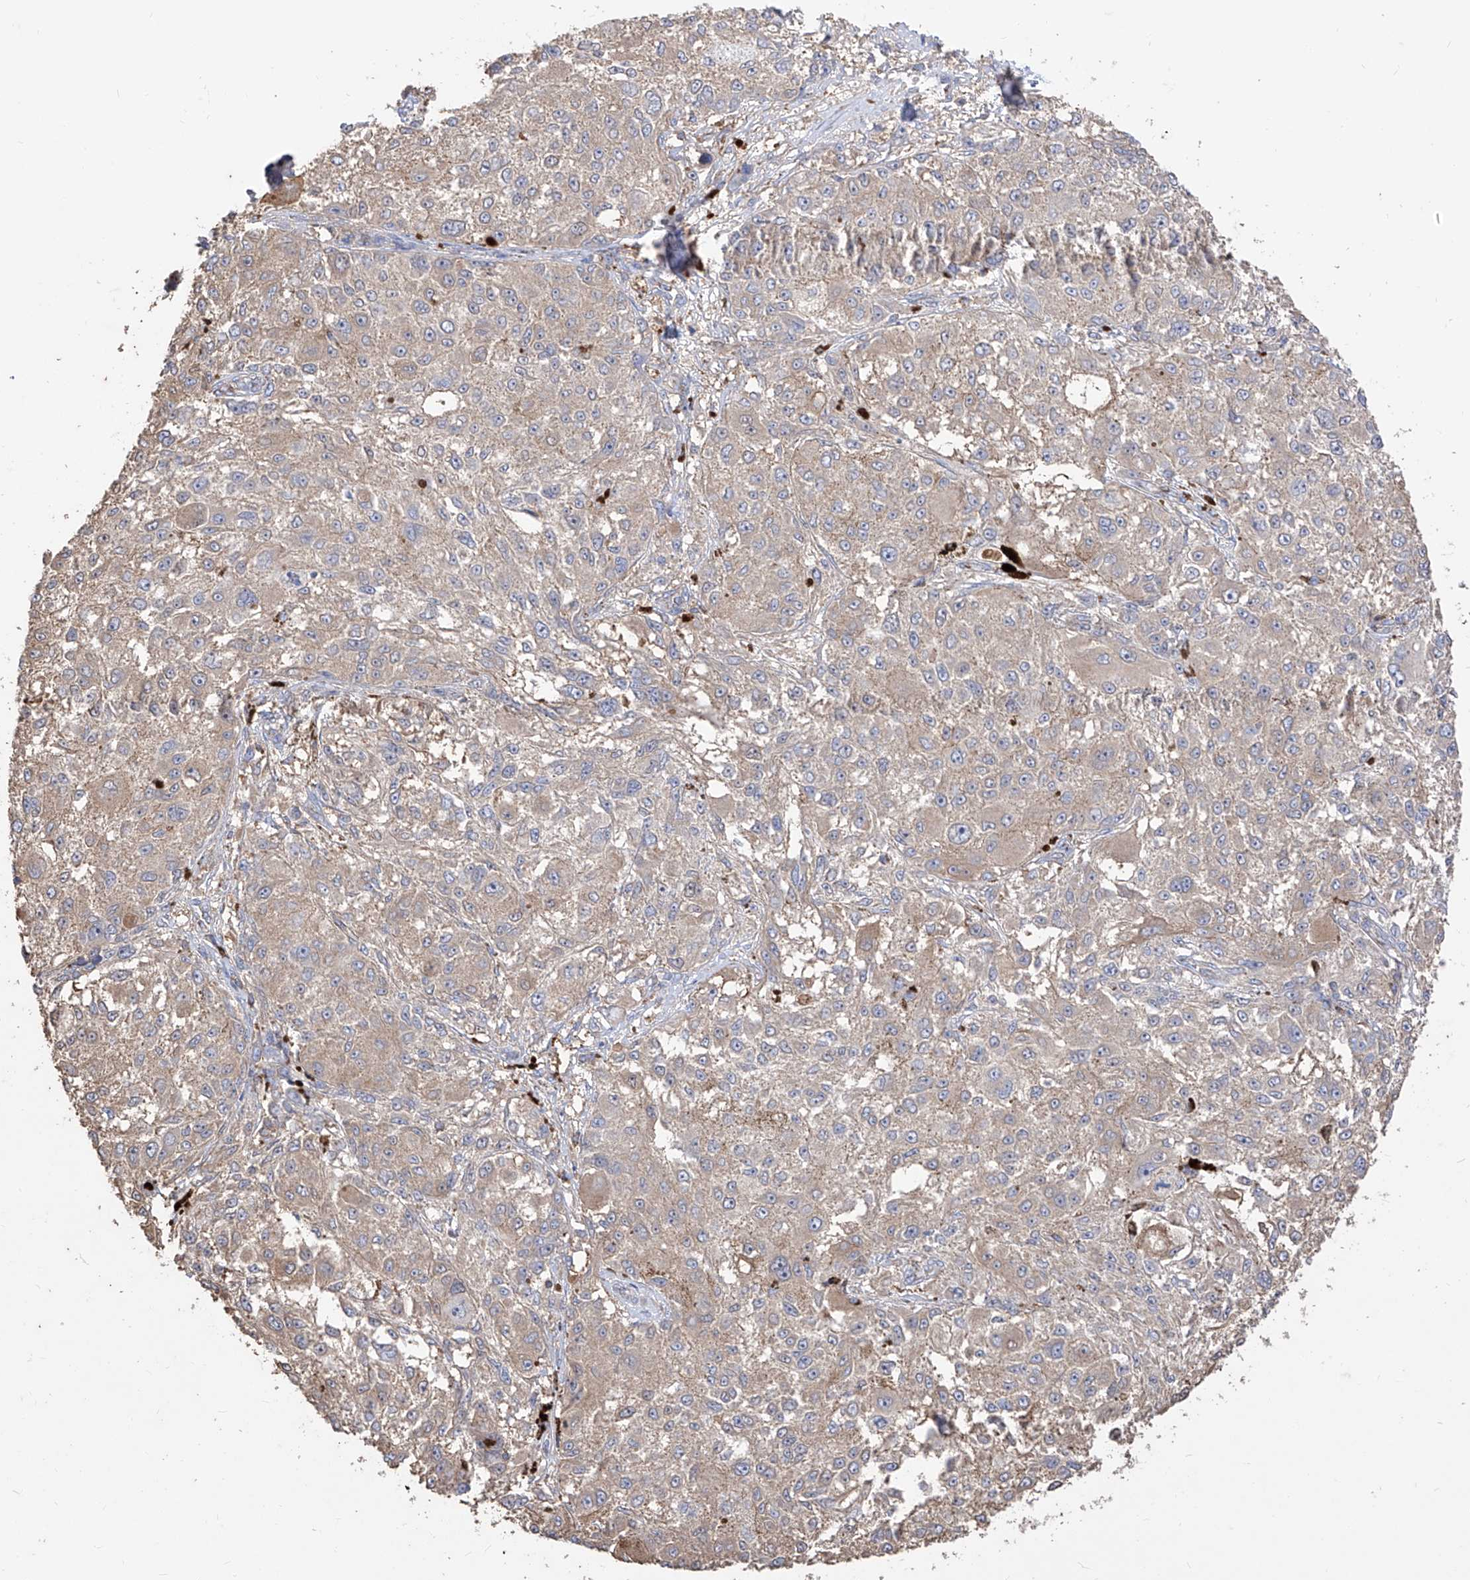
{"staining": {"intensity": "weak", "quantity": "<25%", "location": "cytoplasmic/membranous"}, "tissue": "melanoma", "cell_type": "Tumor cells", "image_type": "cancer", "snomed": [{"axis": "morphology", "description": "Necrosis, NOS"}, {"axis": "morphology", "description": "Malignant melanoma, NOS"}, {"axis": "topography", "description": "Skin"}], "caption": "DAB (3,3'-diaminobenzidine) immunohistochemical staining of human malignant melanoma reveals no significant staining in tumor cells. (Brightfield microscopy of DAB IHC at high magnification).", "gene": "C1orf74", "patient": {"sex": "female", "age": 87}}